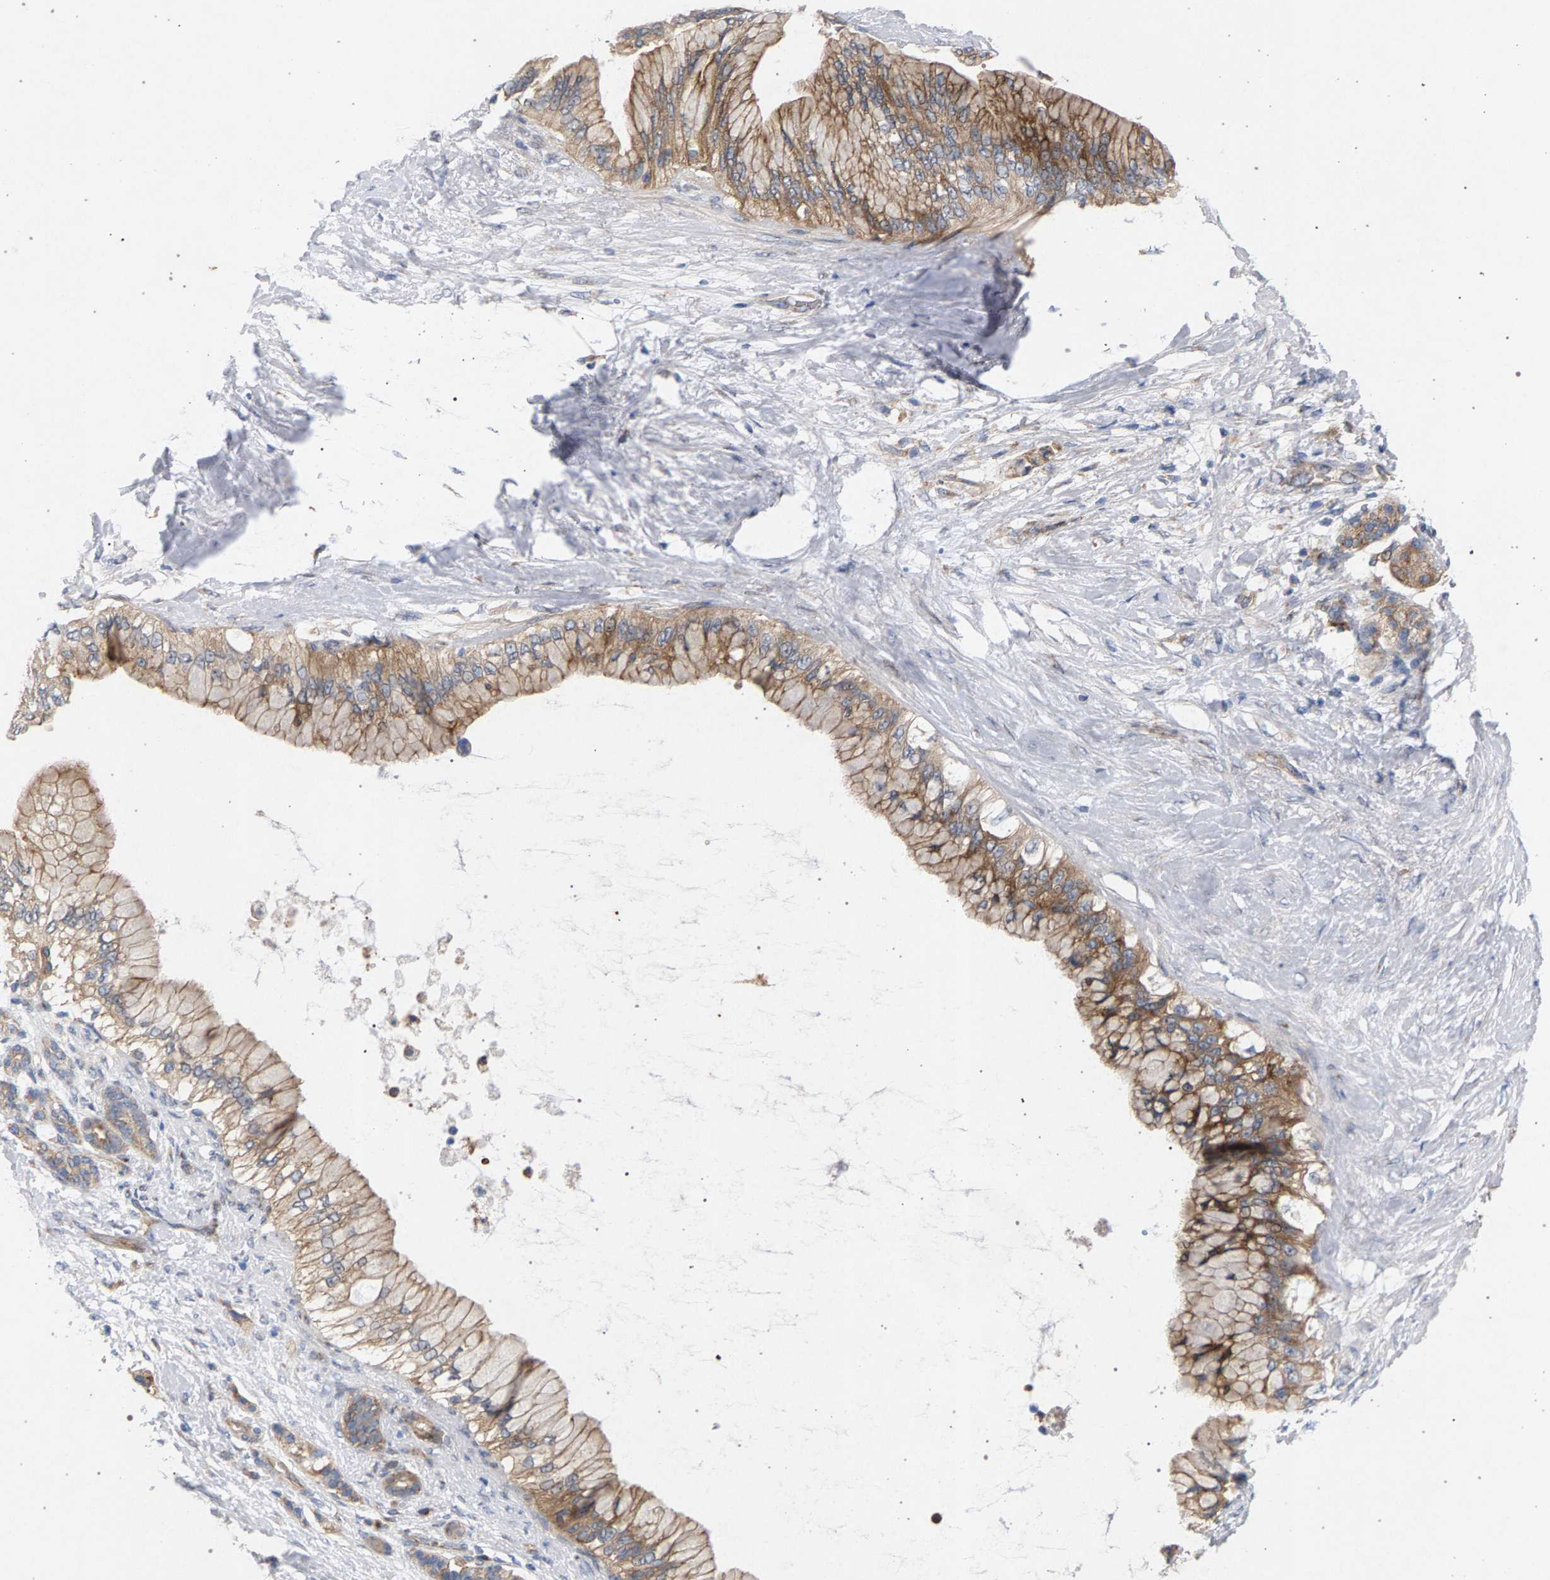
{"staining": {"intensity": "moderate", "quantity": ">75%", "location": "cytoplasmic/membranous"}, "tissue": "pancreatic cancer", "cell_type": "Tumor cells", "image_type": "cancer", "snomed": [{"axis": "morphology", "description": "Adenocarcinoma, NOS"}, {"axis": "topography", "description": "Pancreas"}], "caption": "Tumor cells show medium levels of moderate cytoplasmic/membranous expression in approximately >75% of cells in pancreatic adenocarcinoma.", "gene": "MAMDC2", "patient": {"sex": "male", "age": 59}}